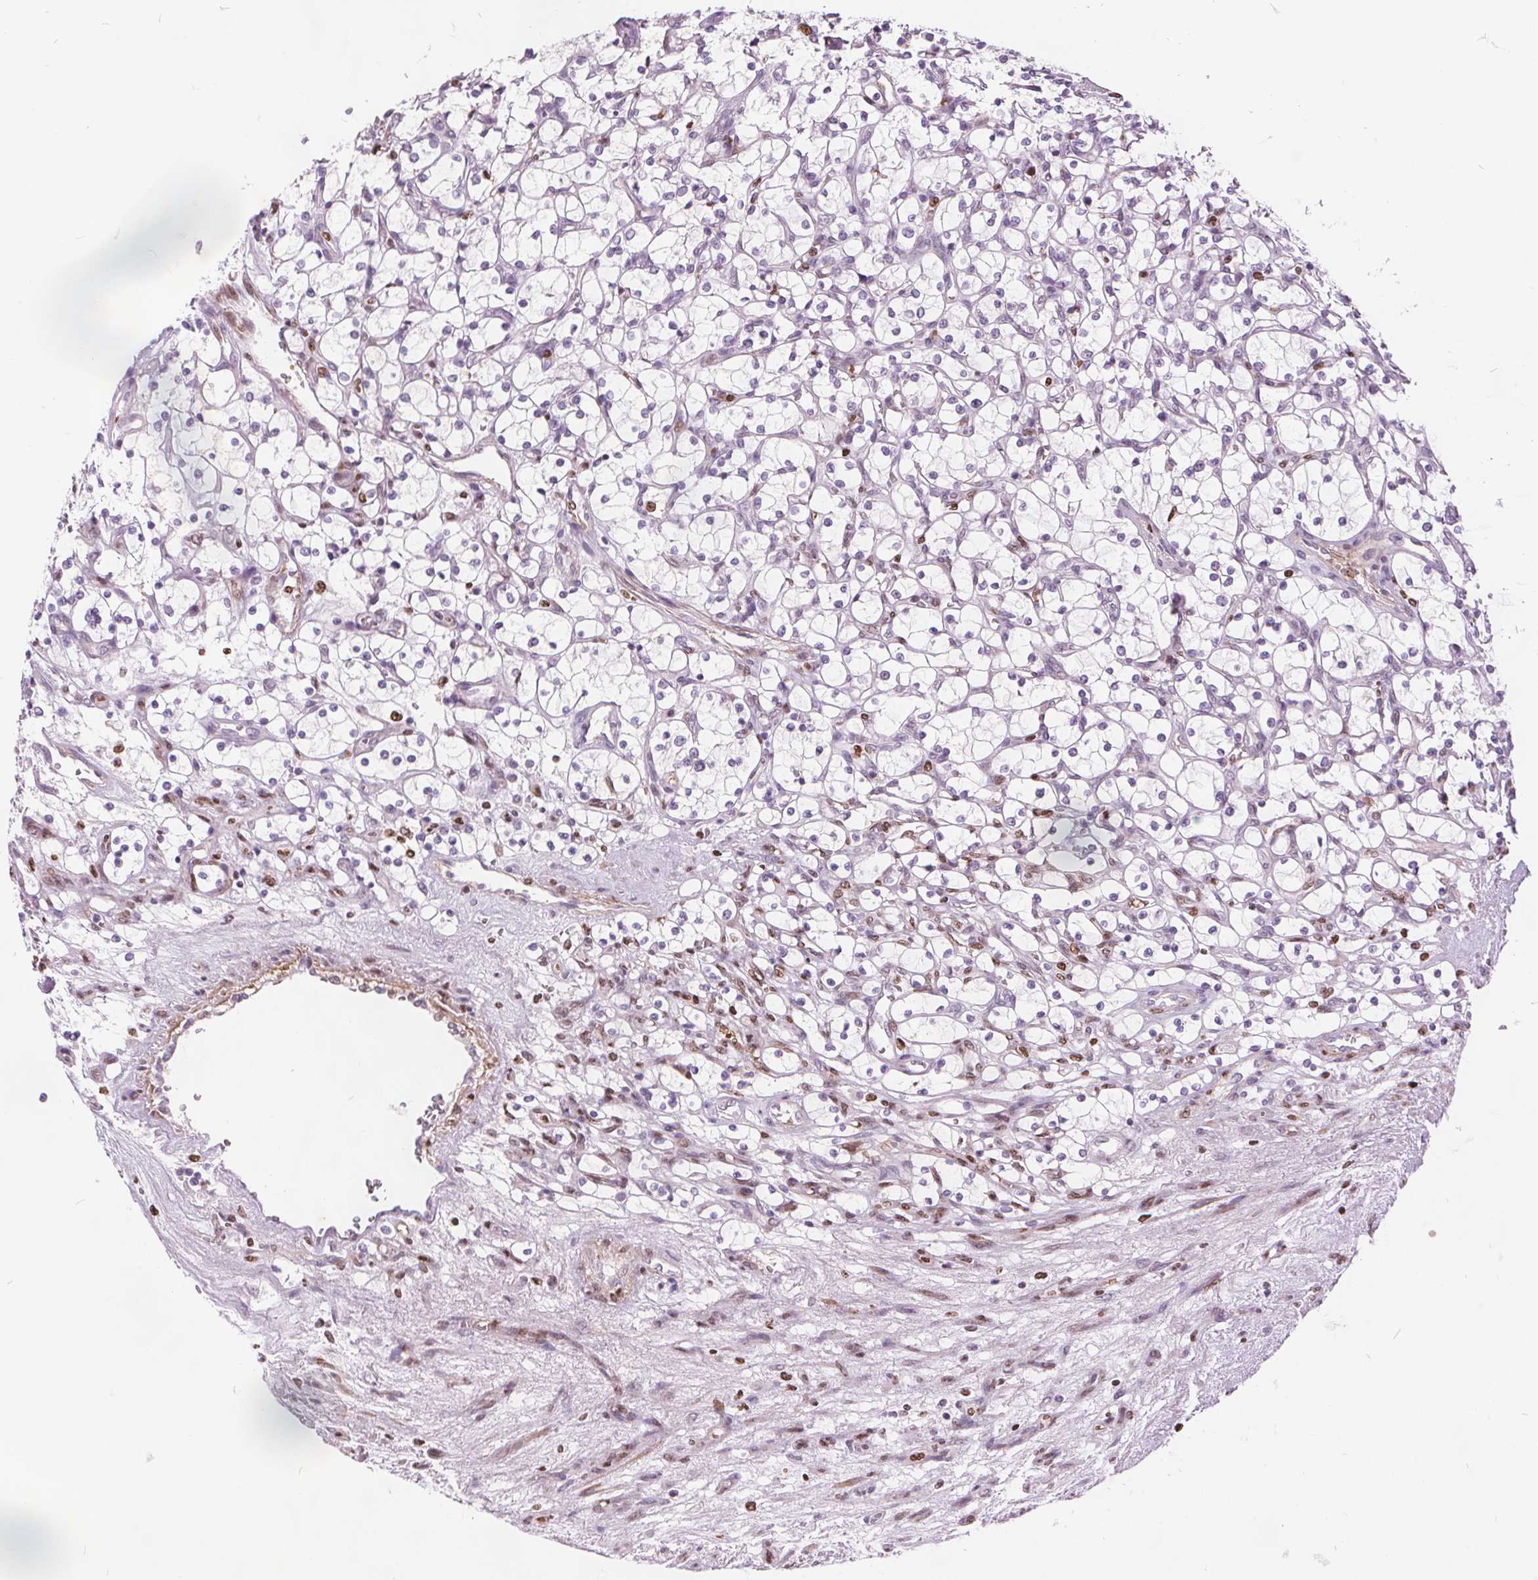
{"staining": {"intensity": "negative", "quantity": "none", "location": "none"}, "tissue": "renal cancer", "cell_type": "Tumor cells", "image_type": "cancer", "snomed": [{"axis": "morphology", "description": "Adenocarcinoma, NOS"}, {"axis": "topography", "description": "Kidney"}], "caption": "Tumor cells show no significant protein staining in renal cancer (adenocarcinoma). The staining was performed using DAB (3,3'-diaminobenzidine) to visualize the protein expression in brown, while the nuclei were stained in blue with hematoxylin (Magnification: 20x).", "gene": "ISLR2", "patient": {"sex": "female", "age": 69}}